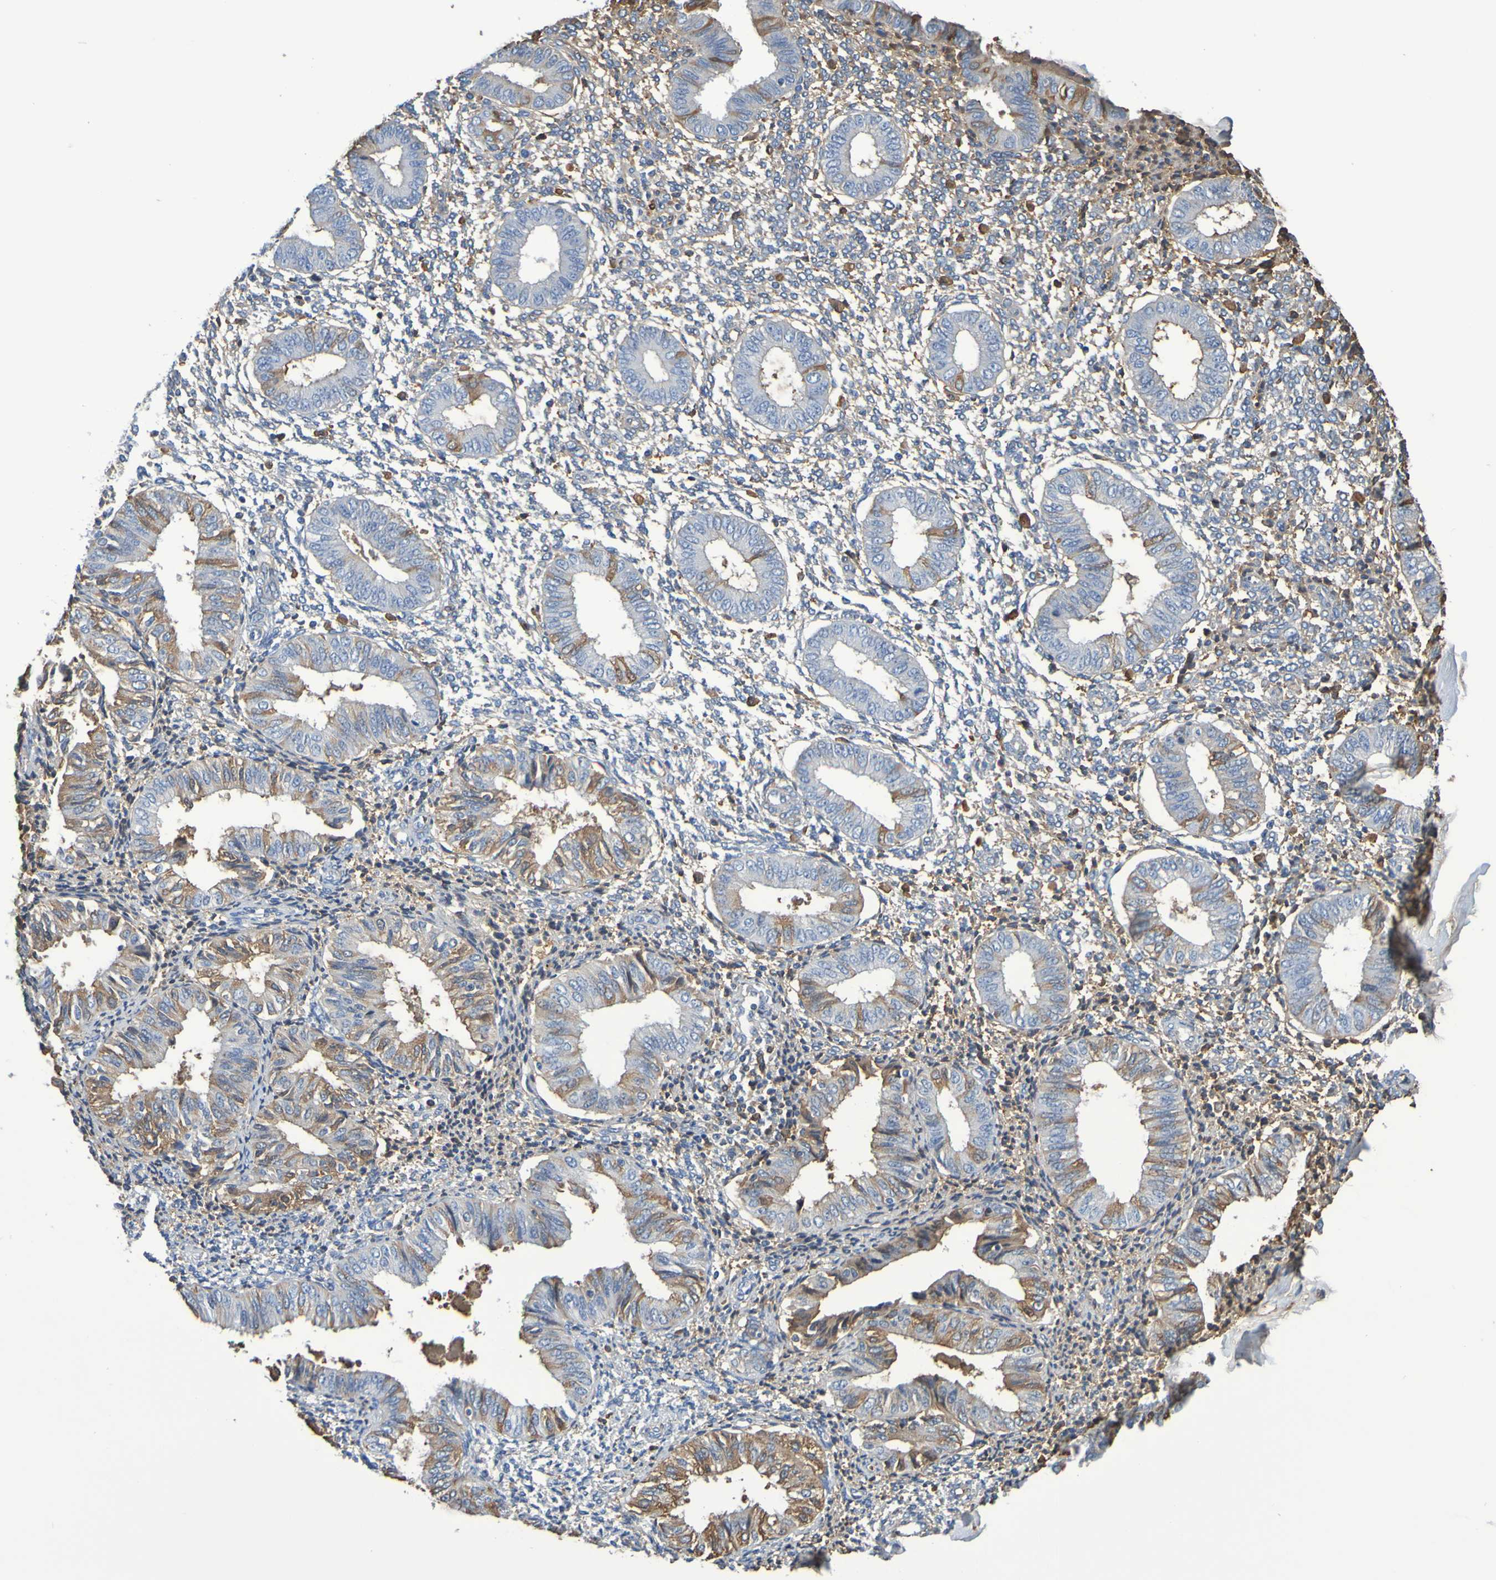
{"staining": {"intensity": "weak", "quantity": "25%-75%", "location": "cytoplasmic/membranous"}, "tissue": "endometrium", "cell_type": "Cells in endometrial stroma", "image_type": "normal", "snomed": [{"axis": "morphology", "description": "Normal tissue, NOS"}, {"axis": "topography", "description": "Endometrium"}], "caption": "Immunohistochemical staining of unremarkable human endometrium displays weak cytoplasmic/membranous protein positivity in approximately 25%-75% of cells in endometrial stroma. The staining was performed using DAB (3,3'-diaminobenzidine), with brown indicating positive protein expression. Nuclei are stained blue with hematoxylin.", "gene": "GAB3", "patient": {"sex": "female", "age": 50}}